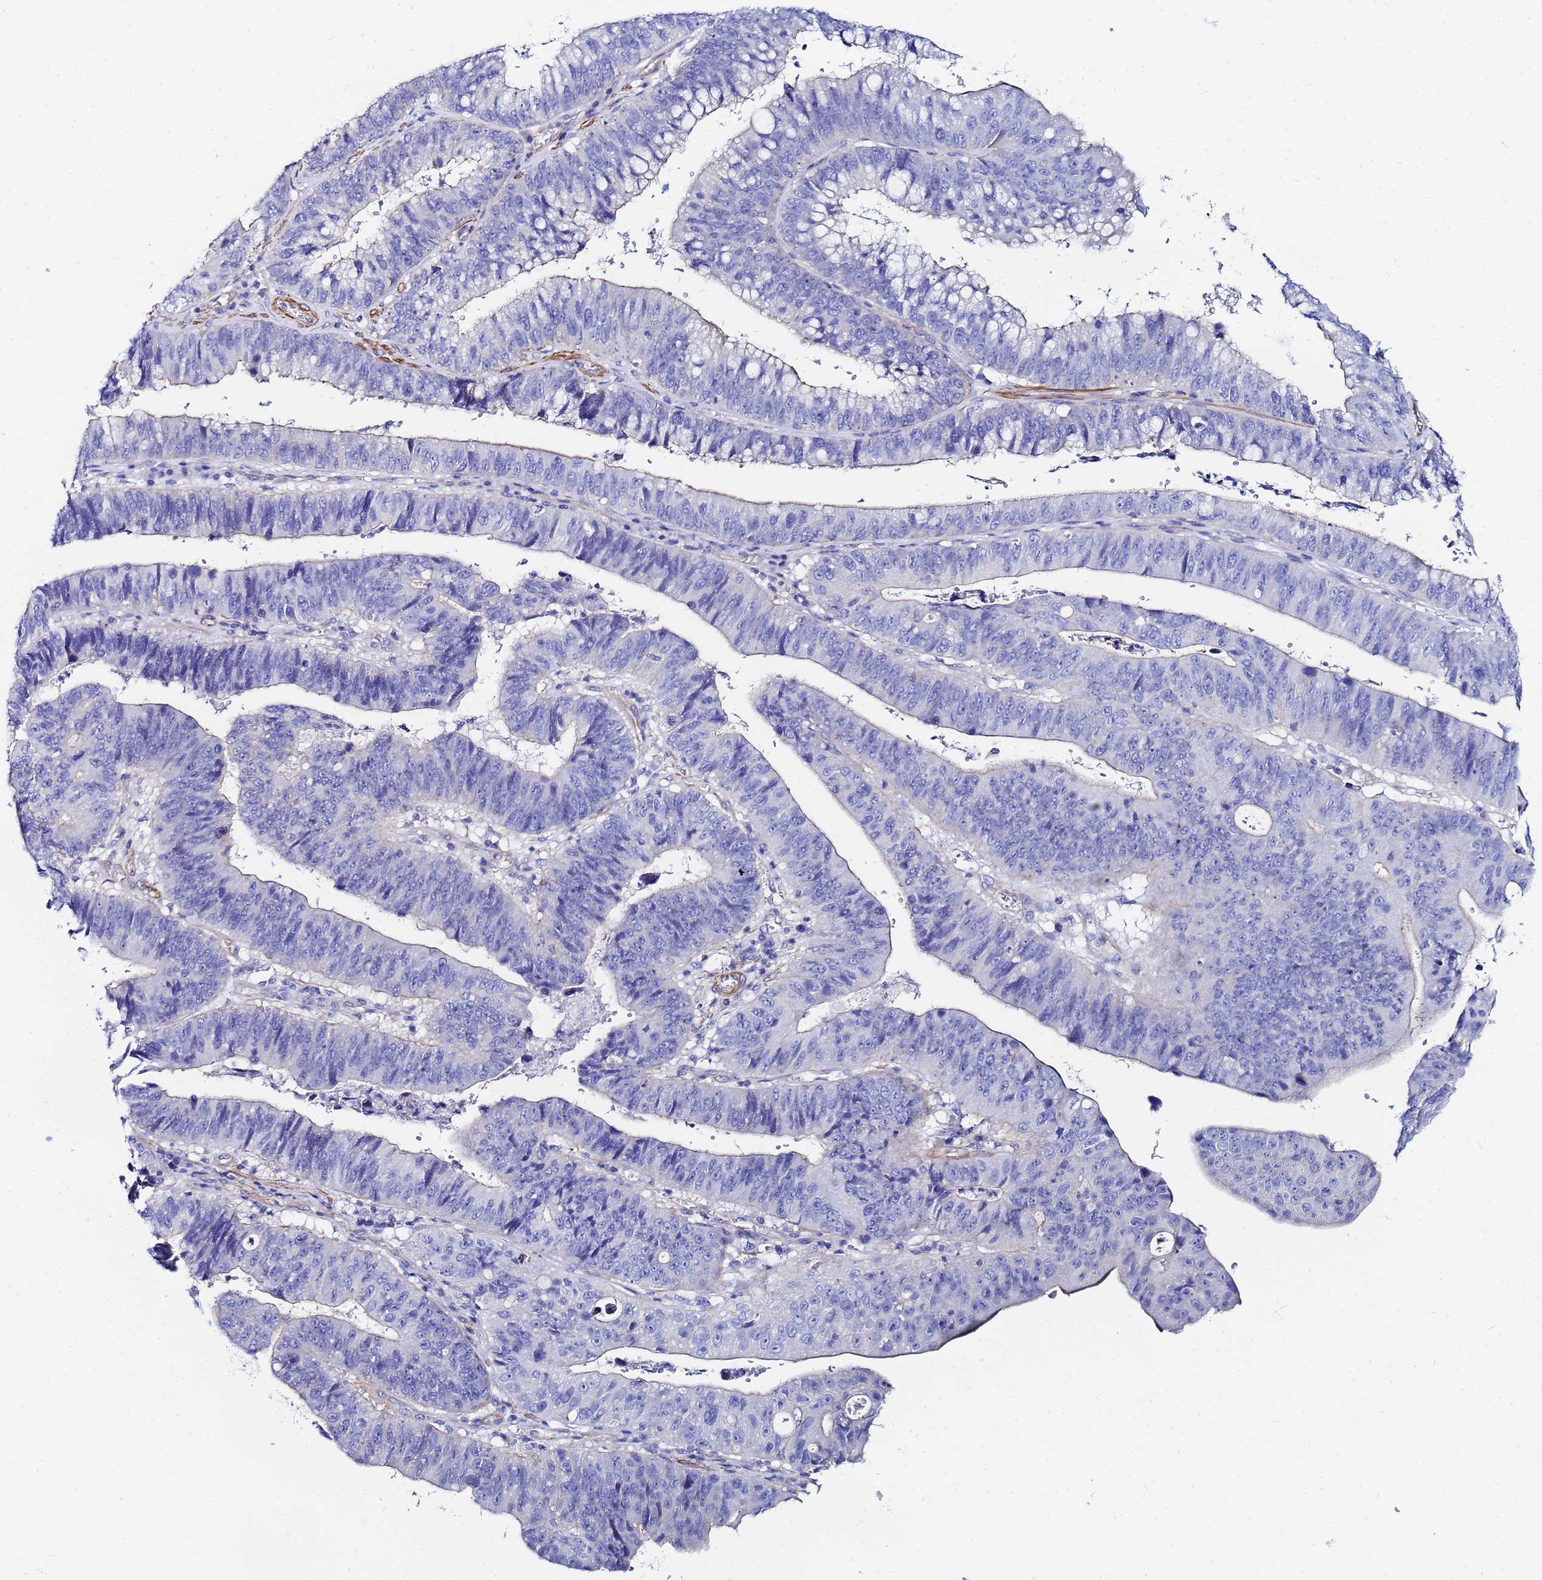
{"staining": {"intensity": "negative", "quantity": "none", "location": "none"}, "tissue": "stomach cancer", "cell_type": "Tumor cells", "image_type": "cancer", "snomed": [{"axis": "morphology", "description": "Adenocarcinoma, NOS"}, {"axis": "topography", "description": "Stomach"}], "caption": "IHC of human stomach cancer (adenocarcinoma) demonstrates no expression in tumor cells.", "gene": "RAB39B", "patient": {"sex": "male", "age": 59}}